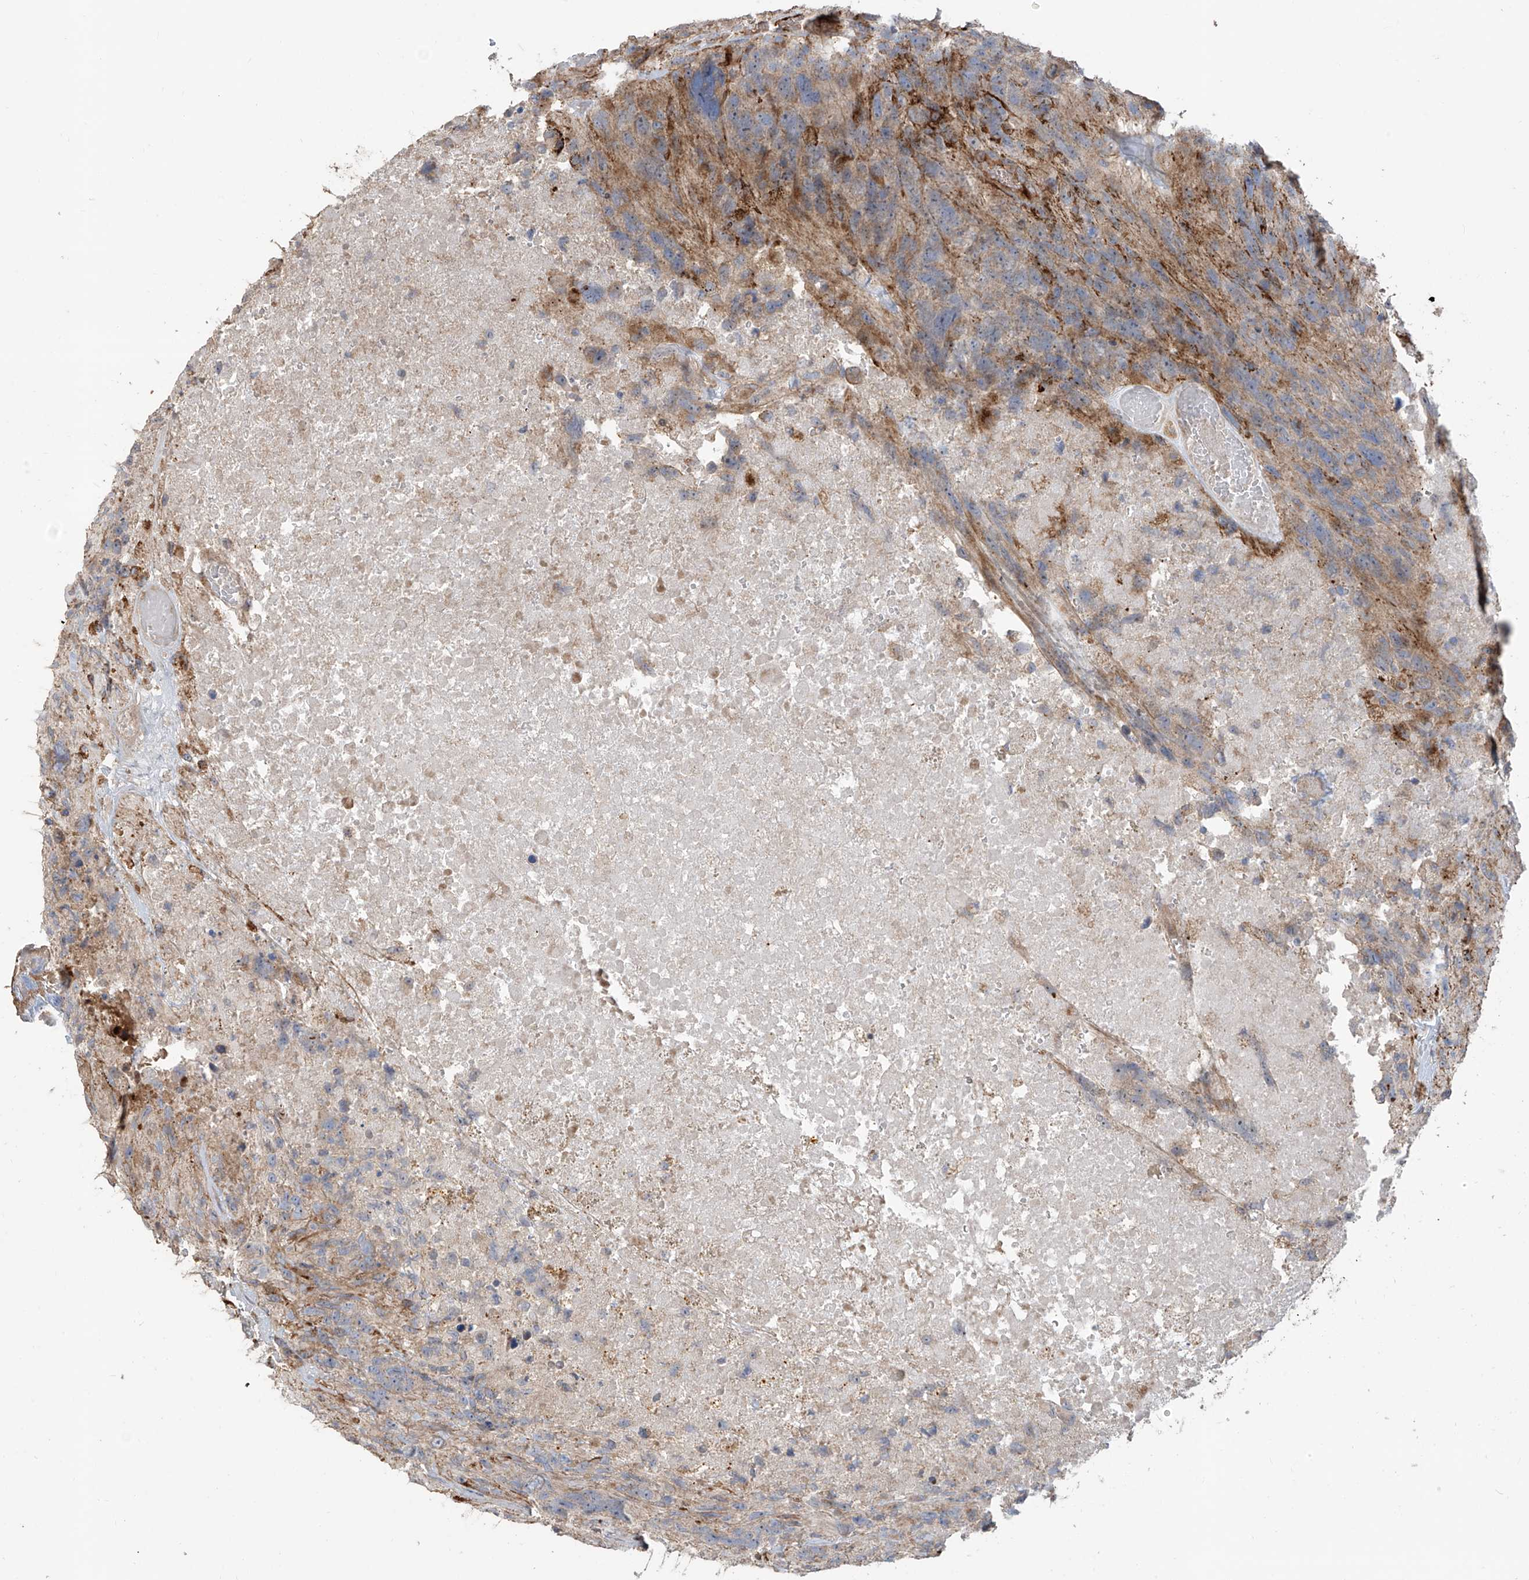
{"staining": {"intensity": "weak", "quantity": "<25%", "location": "cytoplasmic/membranous"}, "tissue": "glioma", "cell_type": "Tumor cells", "image_type": "cancer", "snomed": [{"axis": "morphology", "description": "Glioma, malignant, High grade"}, {"axis": "topography", "description": "Brain"}], "caption": "There is no significant positivity in tumor cells of high-grade glioma (malignant). (IHC, brightfield microscopy, high magnification).", "gene": "ABTB1", "patient": {"sex": "male", "age": 69}}